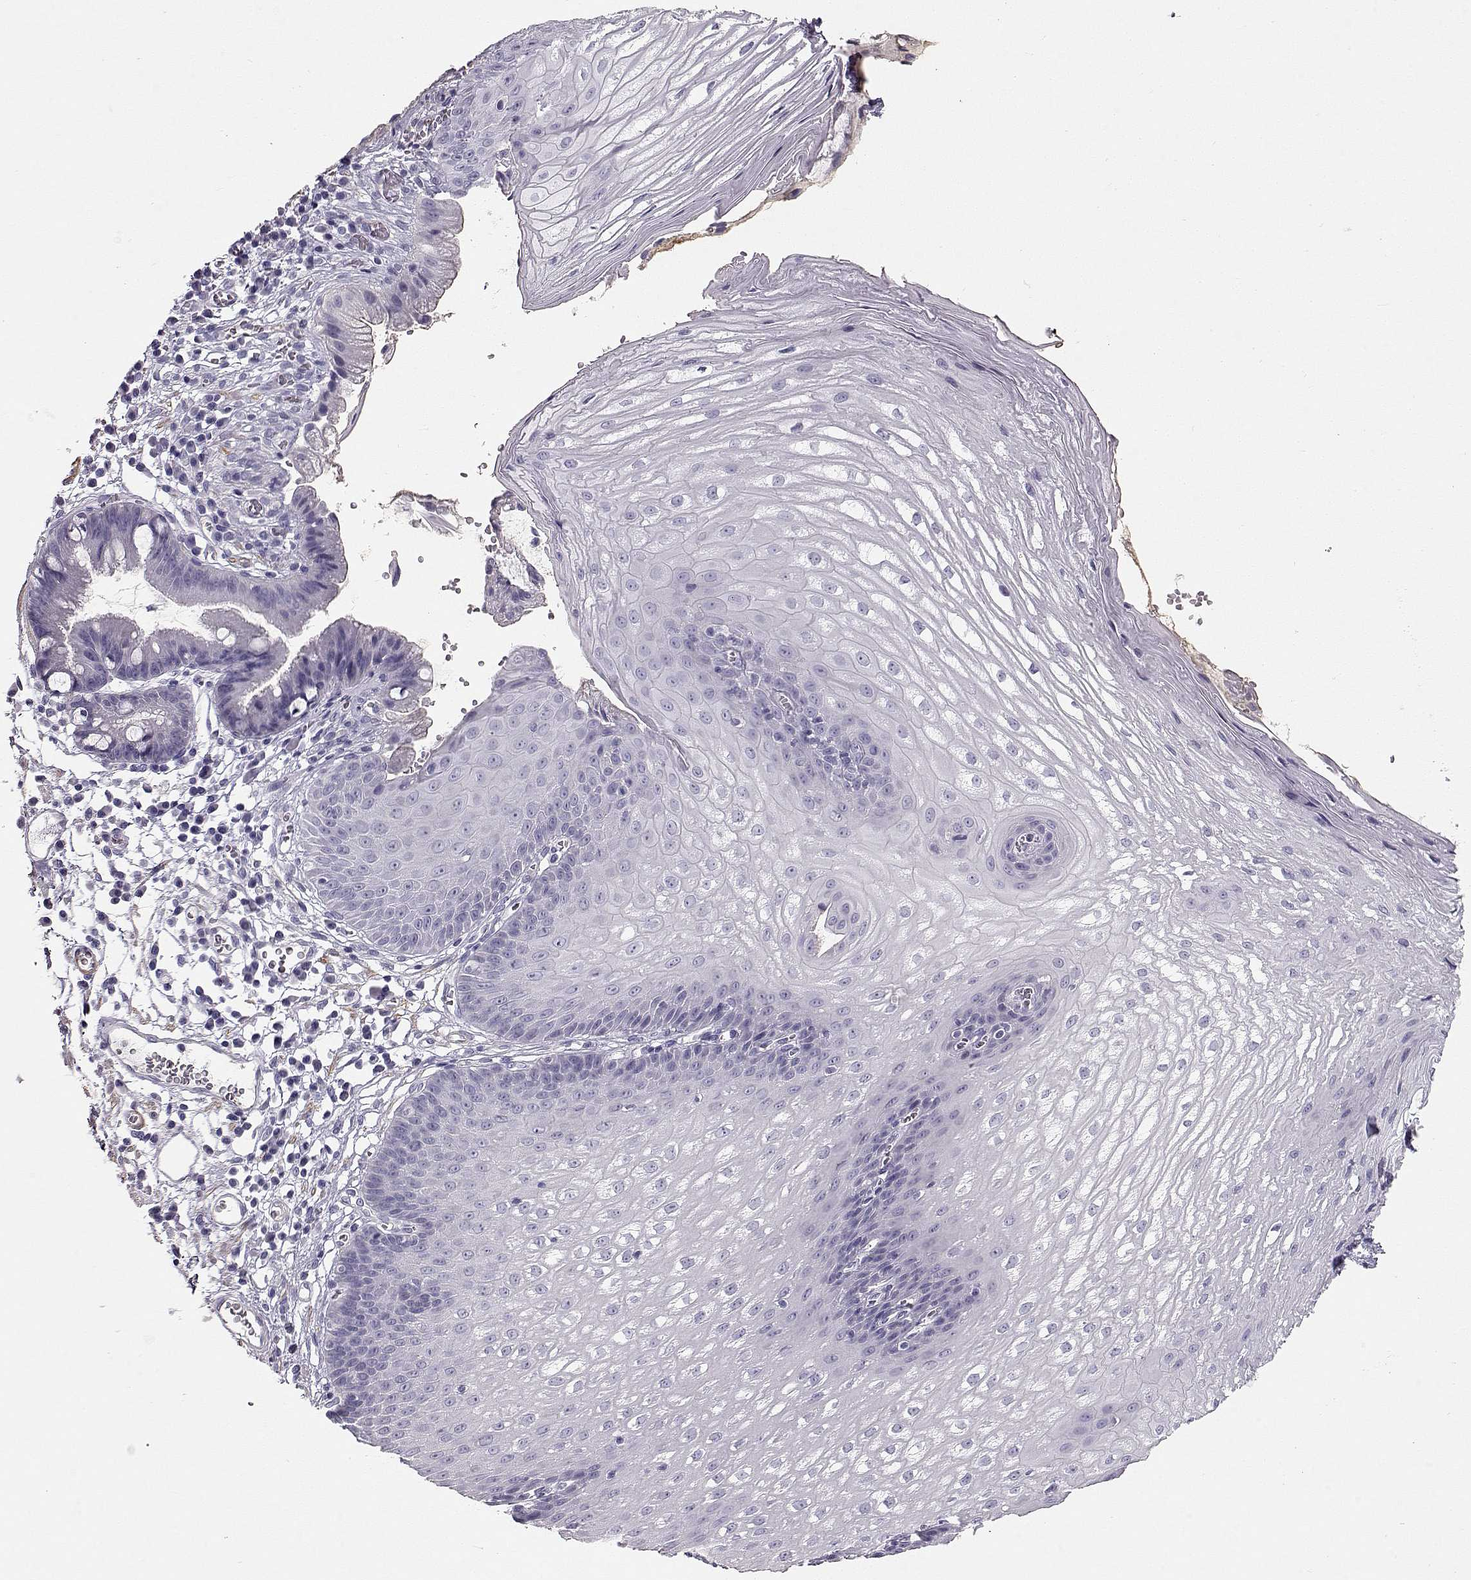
{"staining": {"intensity": "negative", "quantity": "none", "location": "none"}, "tissue": "esophagus", "cell_type": "Squamous epithelial cells", "image_type": "normal", "snomed": [{"axis": "morphology", "description": "Normal tissue, NOS"}, {"axis": "topography", "description": "Esophagus"}], "caption": "Immunohistochemical staining of unremarkable esophagus displays no significant staining in squamous epithelial cells. (DAB immunohistochemistry visualized using brightfield microscopy, high magnification).", "gene": "SLITRK3", "patient": {"sex": "male", "age": 72}}